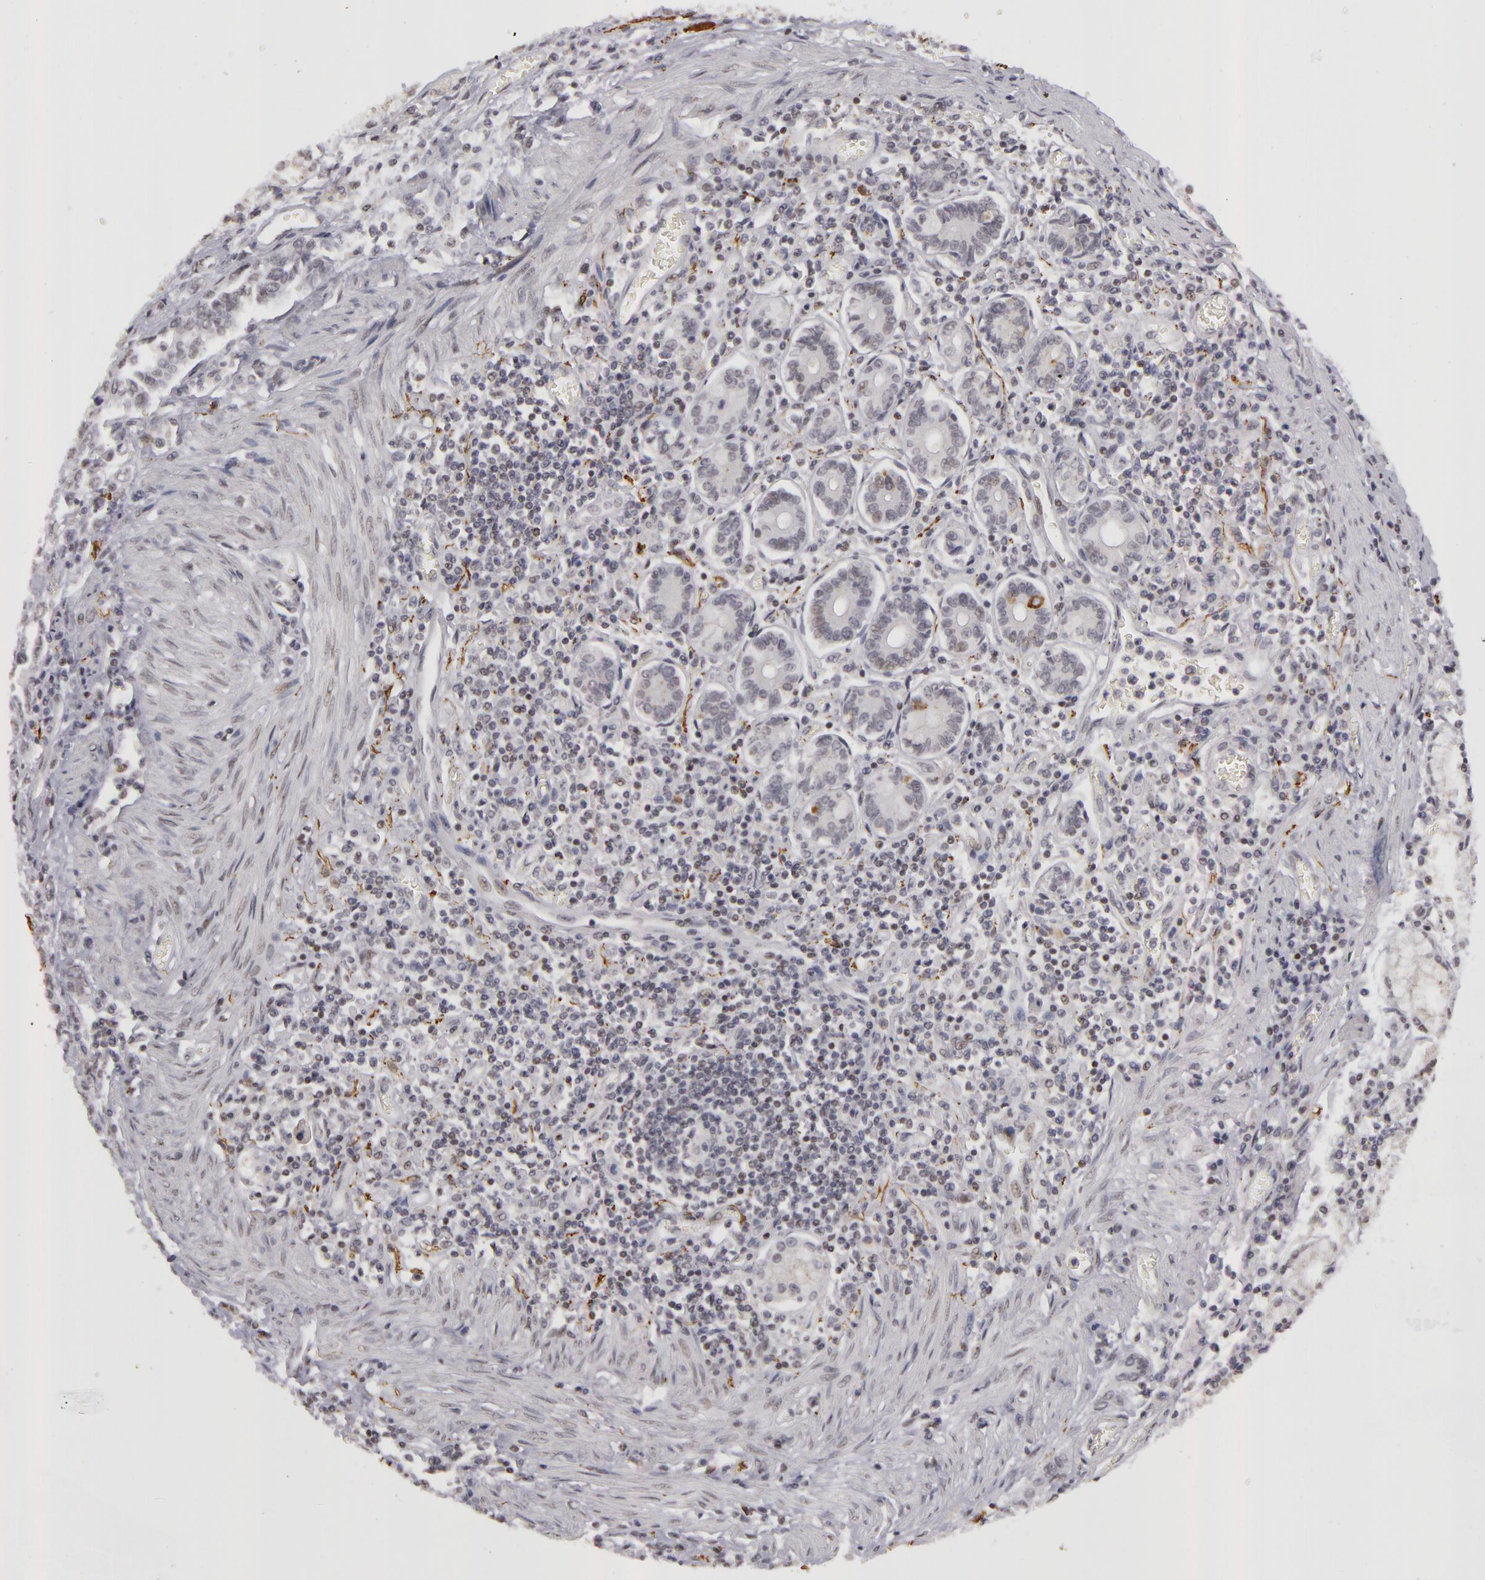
{"staining": {"intensity": "weak", "quantity": "<25%", "location": "nuclear"}, "tissue": "pancreatic cancer", "cell_type": "Tumor cells", "image_type": "cancer", "snomed": [{"axis": "morphology", "description": "Adenocarcinoma, NOS"}, {"axis": "topography", "description": "Pancreas"}], "caption": "DAB immunohistochemical staining of pancreatic adenocarcinoma exhibits no significant expression in tumor cells. (Stains: DAB (3,3'-diaminobenzidine) immunohistochemistry (IHC) with hematoxylin counter stain, Microscopy: brightfield microscopy at high magnification).", "gene": "RRP7A", "patient": {"sex": "female", "age": 57}}